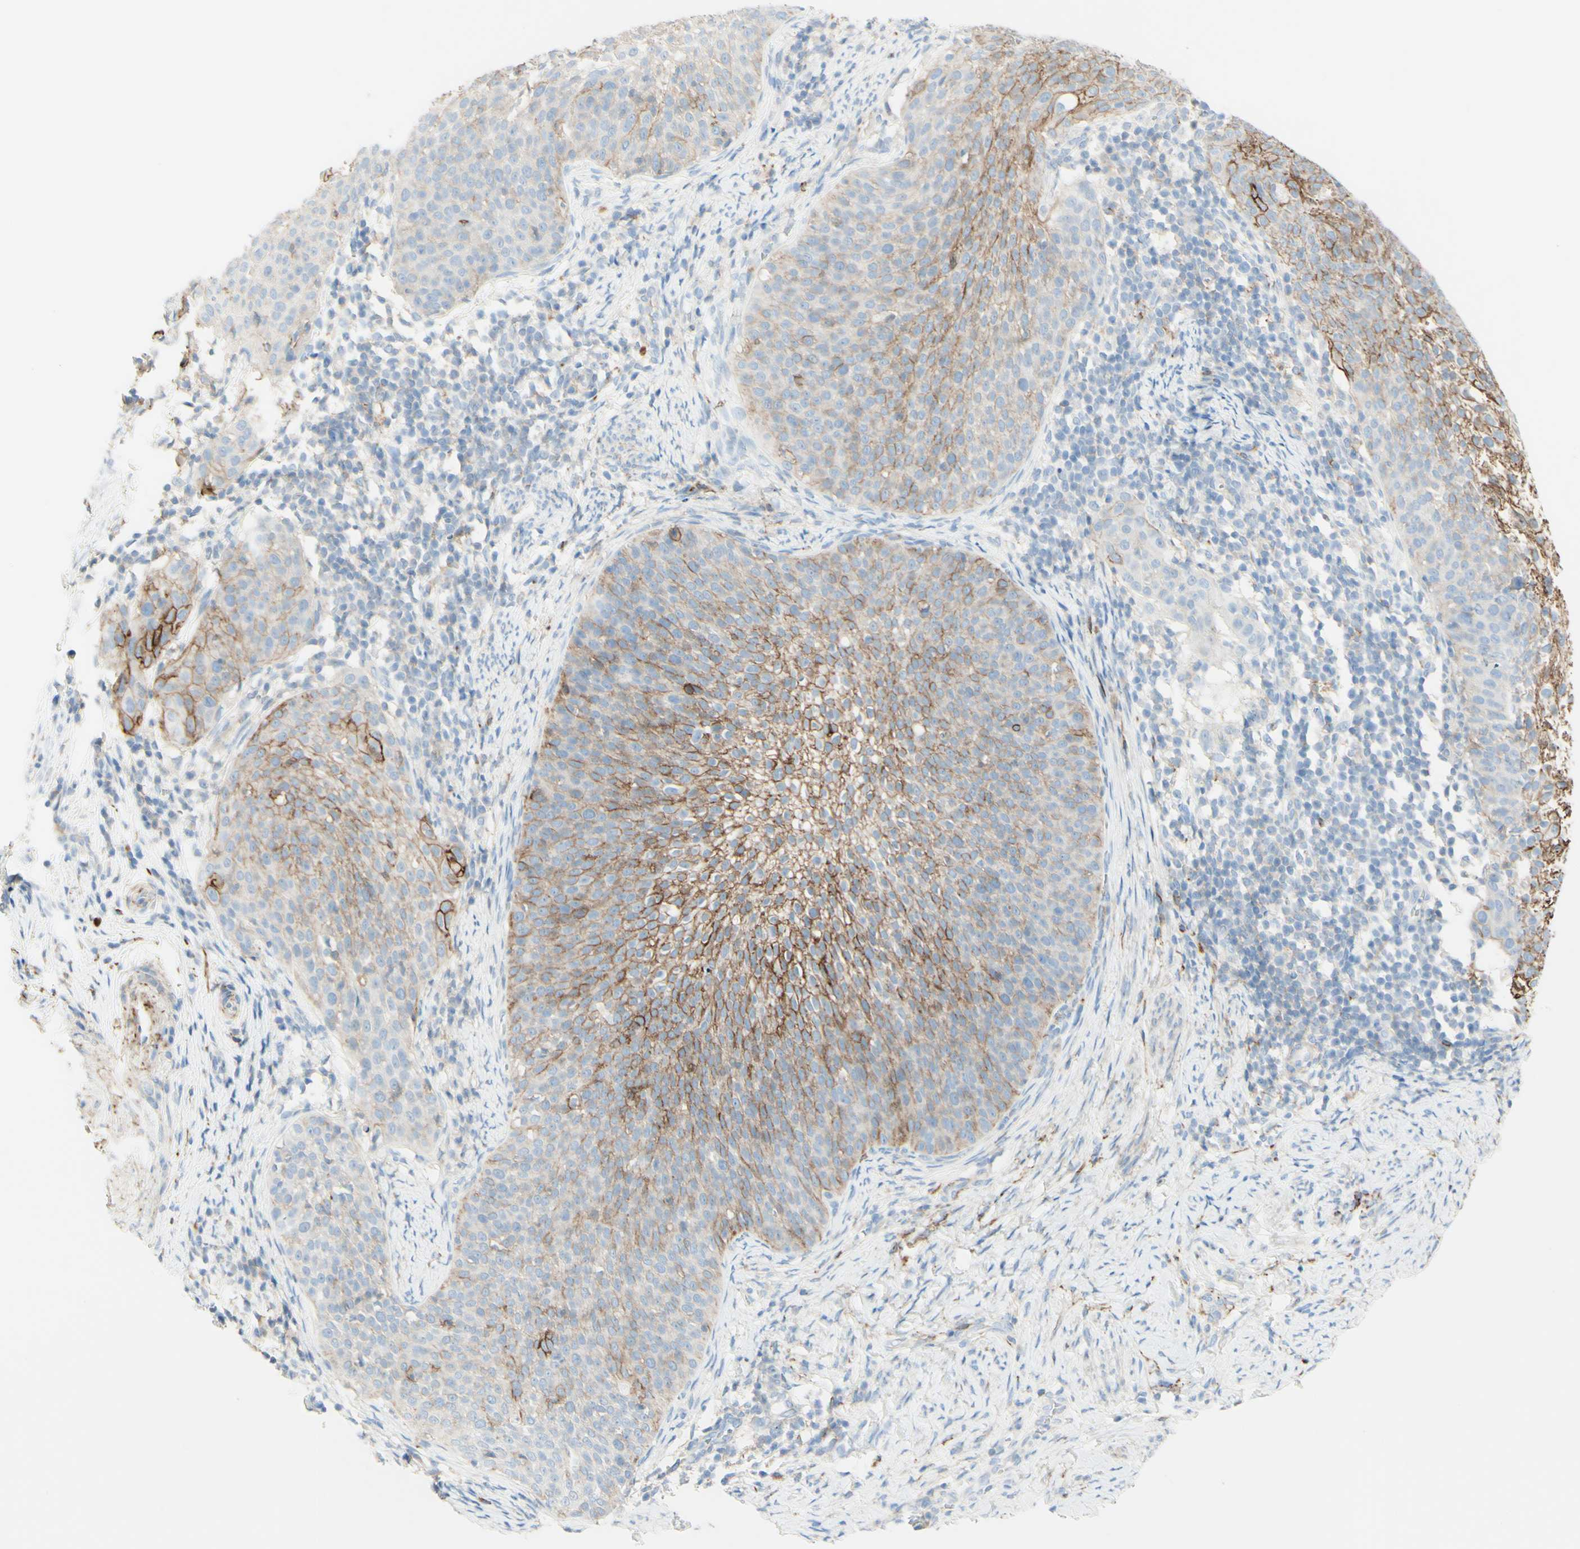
{"staining": {"intensity": "moderate", "quantity": "25%-75%", "location": "cytoplasmic/membranous"}, "tissue": "cervical cancer", "cell_type": "Tumor cells", "image_type": "cancer", "snomed": [{"axis": "morphology", "description": "Squamous cell carcinoma, NOS"}, {"axis": "topography", "description": "Cervix"}], "caption": "Squamous cell carcinoma (cervical) stained with a brown dye displays moderate cytoplasmic/membranous positive staining in approximately 25%-75% of tumor cells.", "gene": "ALCAM", "patient": {"sex": "female", "age": 51}}